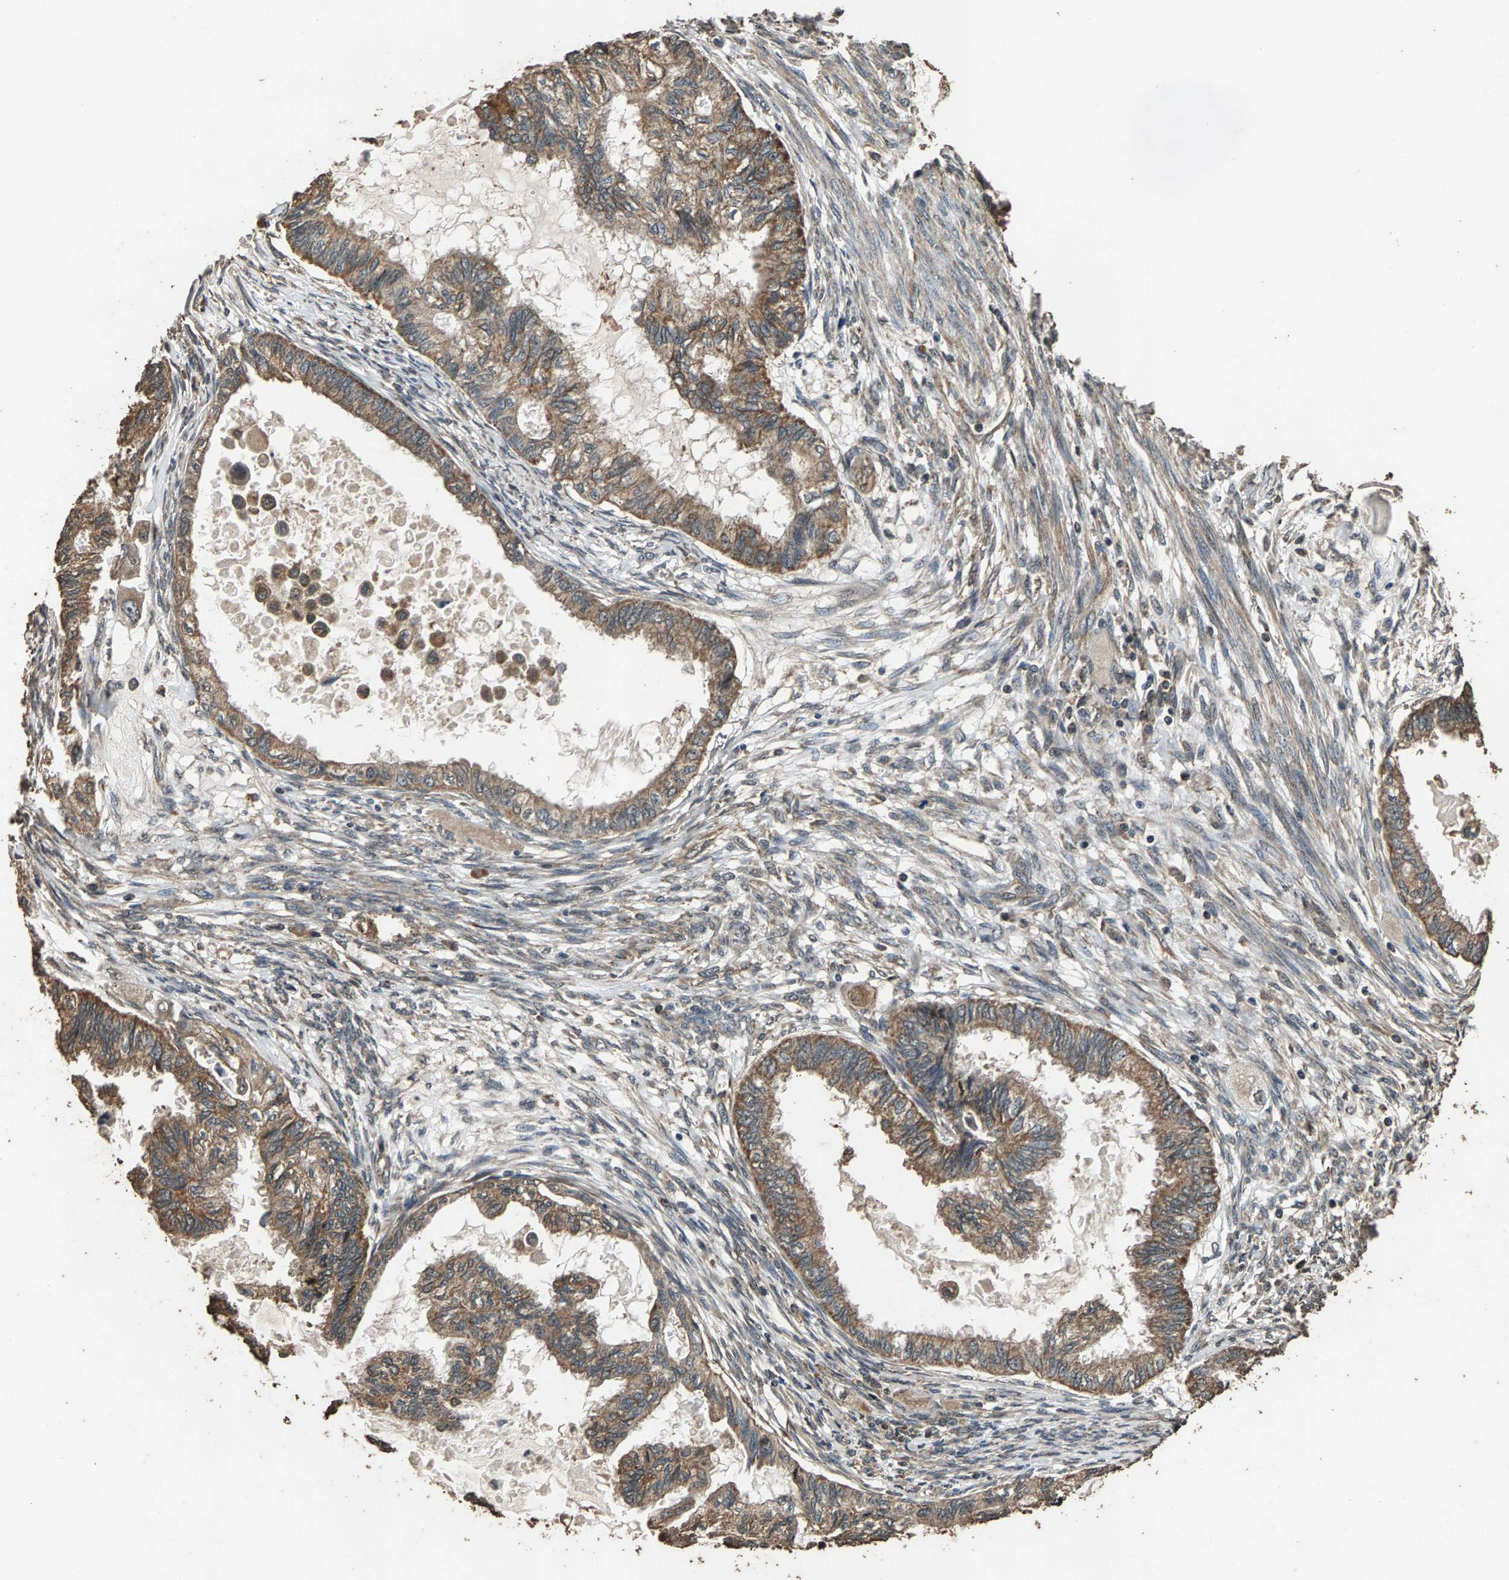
{"staining": {"intensity": "moderate", "quantity": ">75%", "location": "cytoplasmic/membranous"}, "tissue": "cervical cancer", "cell_type": "Tumor cells", "image_type": "cancer", "snomed": [{"axis": "morphology", "description": "Normal tissue, NOS"}, {"axis": "morphology", "description": "Adenocarcinoma, NOS"}, {"axis": "topography", "description": "Cervix"}, {"axis": "topography", "description": "Endometrium"}], "caption": "The image displays a brown stain indicating the presence of a protein in the cytoplasmic/membranous of tumor cells in cervical adenocarcinoma.", "gene": "MRPL27", "patient": {"sex": "female", "age": 86}}